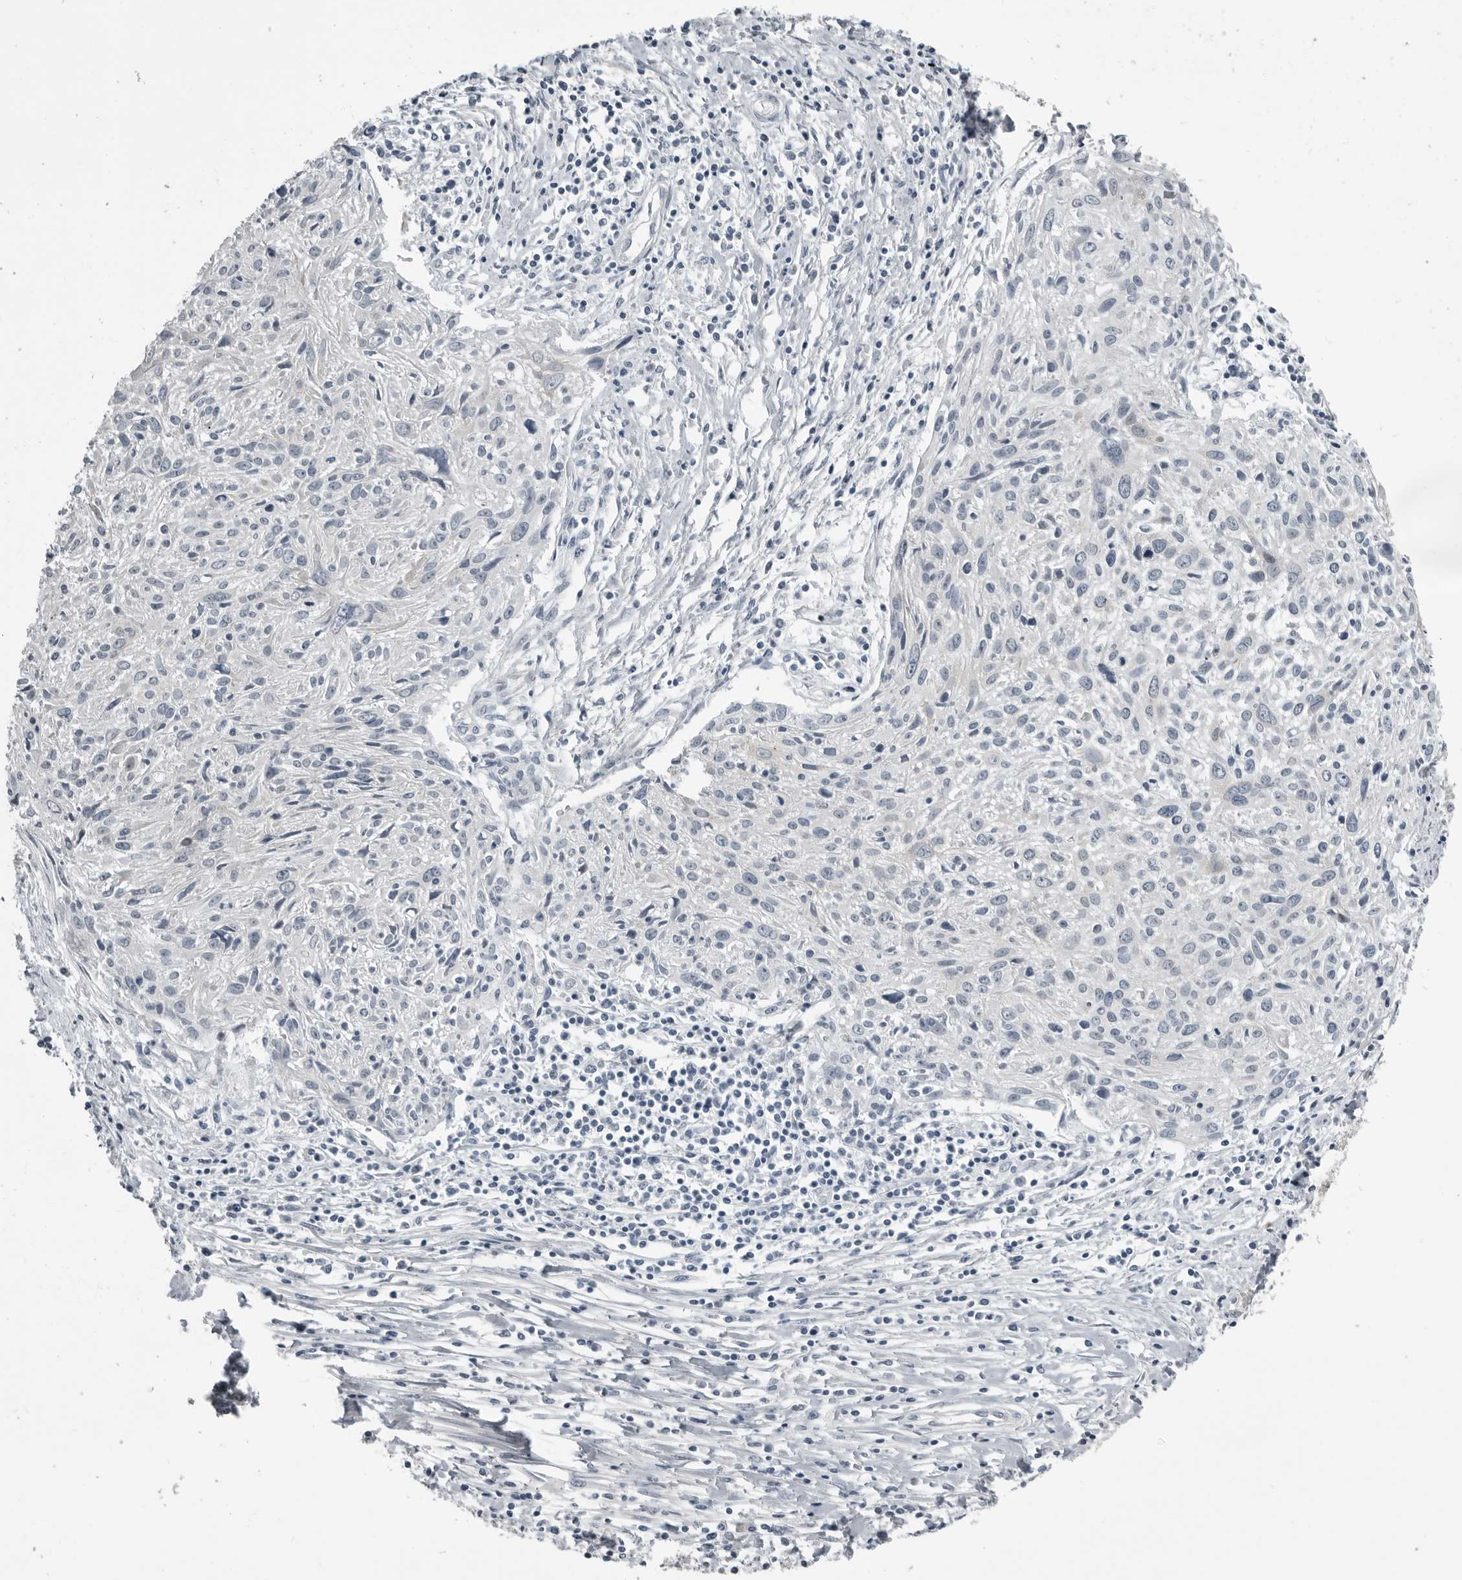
{"staining": {"intensity": "negative", "quantity": "none", "location": "none"}, "tissue": "cervical cancer", "cell_type": "Tumor cells", "image_type": "cancer", "snomed": [{"axis": "morphology", "description": "Squamous cell carcinoma, NOS"}, {"axis": "topography", "description": "Cervix"}], "caption": "Tumor cells show no significant protein staining in squamous cell carcinoma (cervical).", "gene": "PRRX2", "patient": {"sex": "female", "age": 51}}